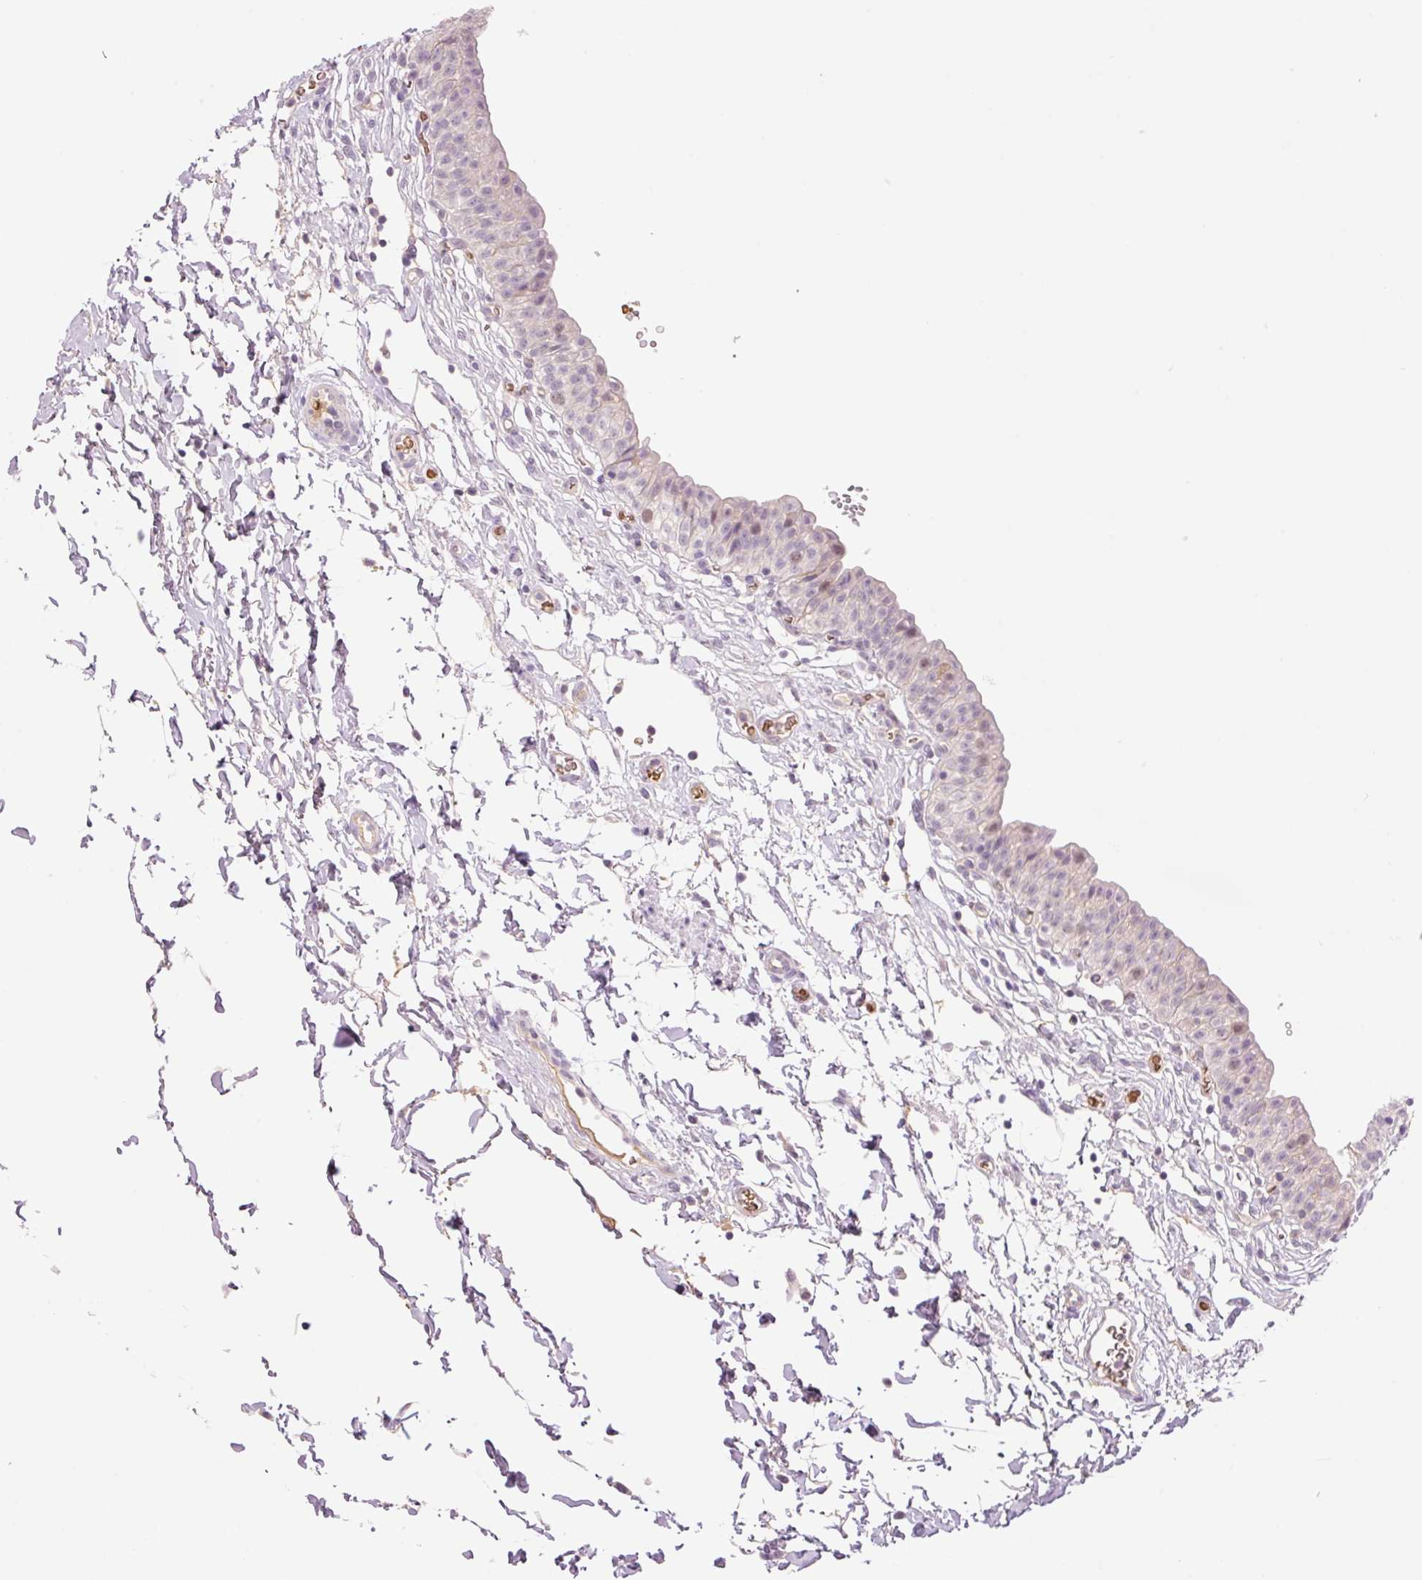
{"staining": {"intensity": "negative", "quantity": "none", "location": "none"}, "tissue": "urinary bladder", "cell_type": "Urothelial cells", "image_type": "normal", "snomed": [{"axis": "morphology", "description": "Normal tissue, NOS"}, {"axis": "topography", "description": "Urinary bladder"}, {"axis": "topography", "description": "Peripheral nerve tissue"}], "caption": "IHC of benign urinary bladder shows no expression in urothelial cells.", "gene": "LY6G6D", "patient": {"sex": "male", "age": 55}}